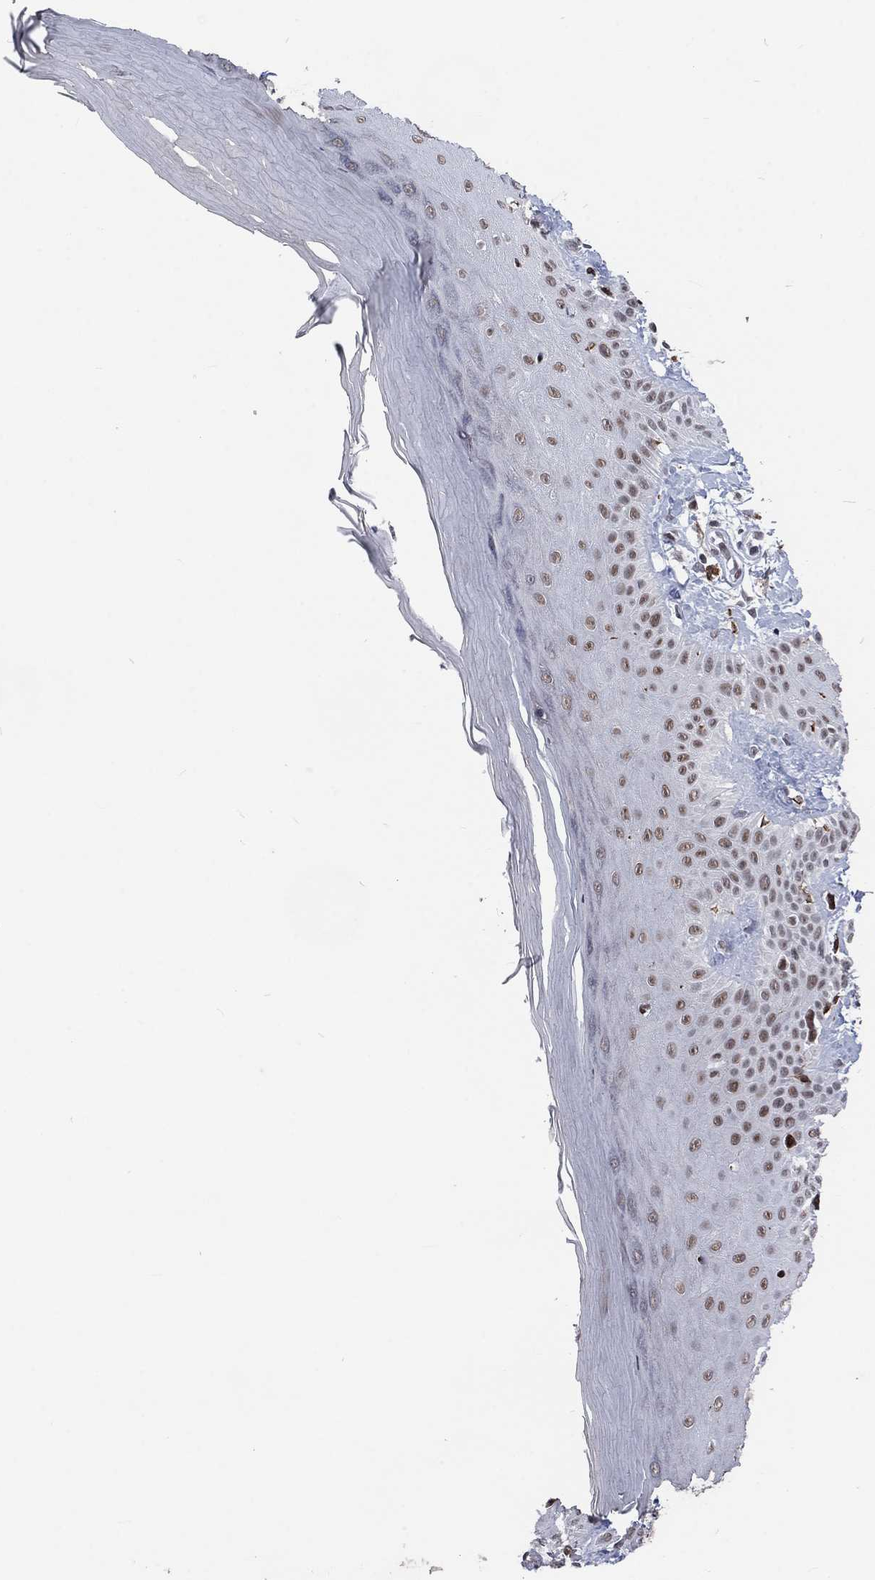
{"staining": {"intensity": "negative", "quantity": "none", "location": "none"}, "tissue": "skin", "cell_type": "Fibroblasts", "image_type": "normal", "snomed": [{"axis": "morphology", "description": "Normal tissue, NOS"}, {"axis": "morphology", "description": "Inflammation, NOS"}, {"axis": "morphology", "description": "Fibrosis, NOS"}, {"axis": "topography", "description": "Skin"}], "caption": "IHC histopathology image of unremarkable skin: skin stained with DAB (3,3'-diaminobenzidine) shows no significant protein staining in fibroblasts.", "gene": "HCFC1", "patient": {"sex": "male", "age": 71}}